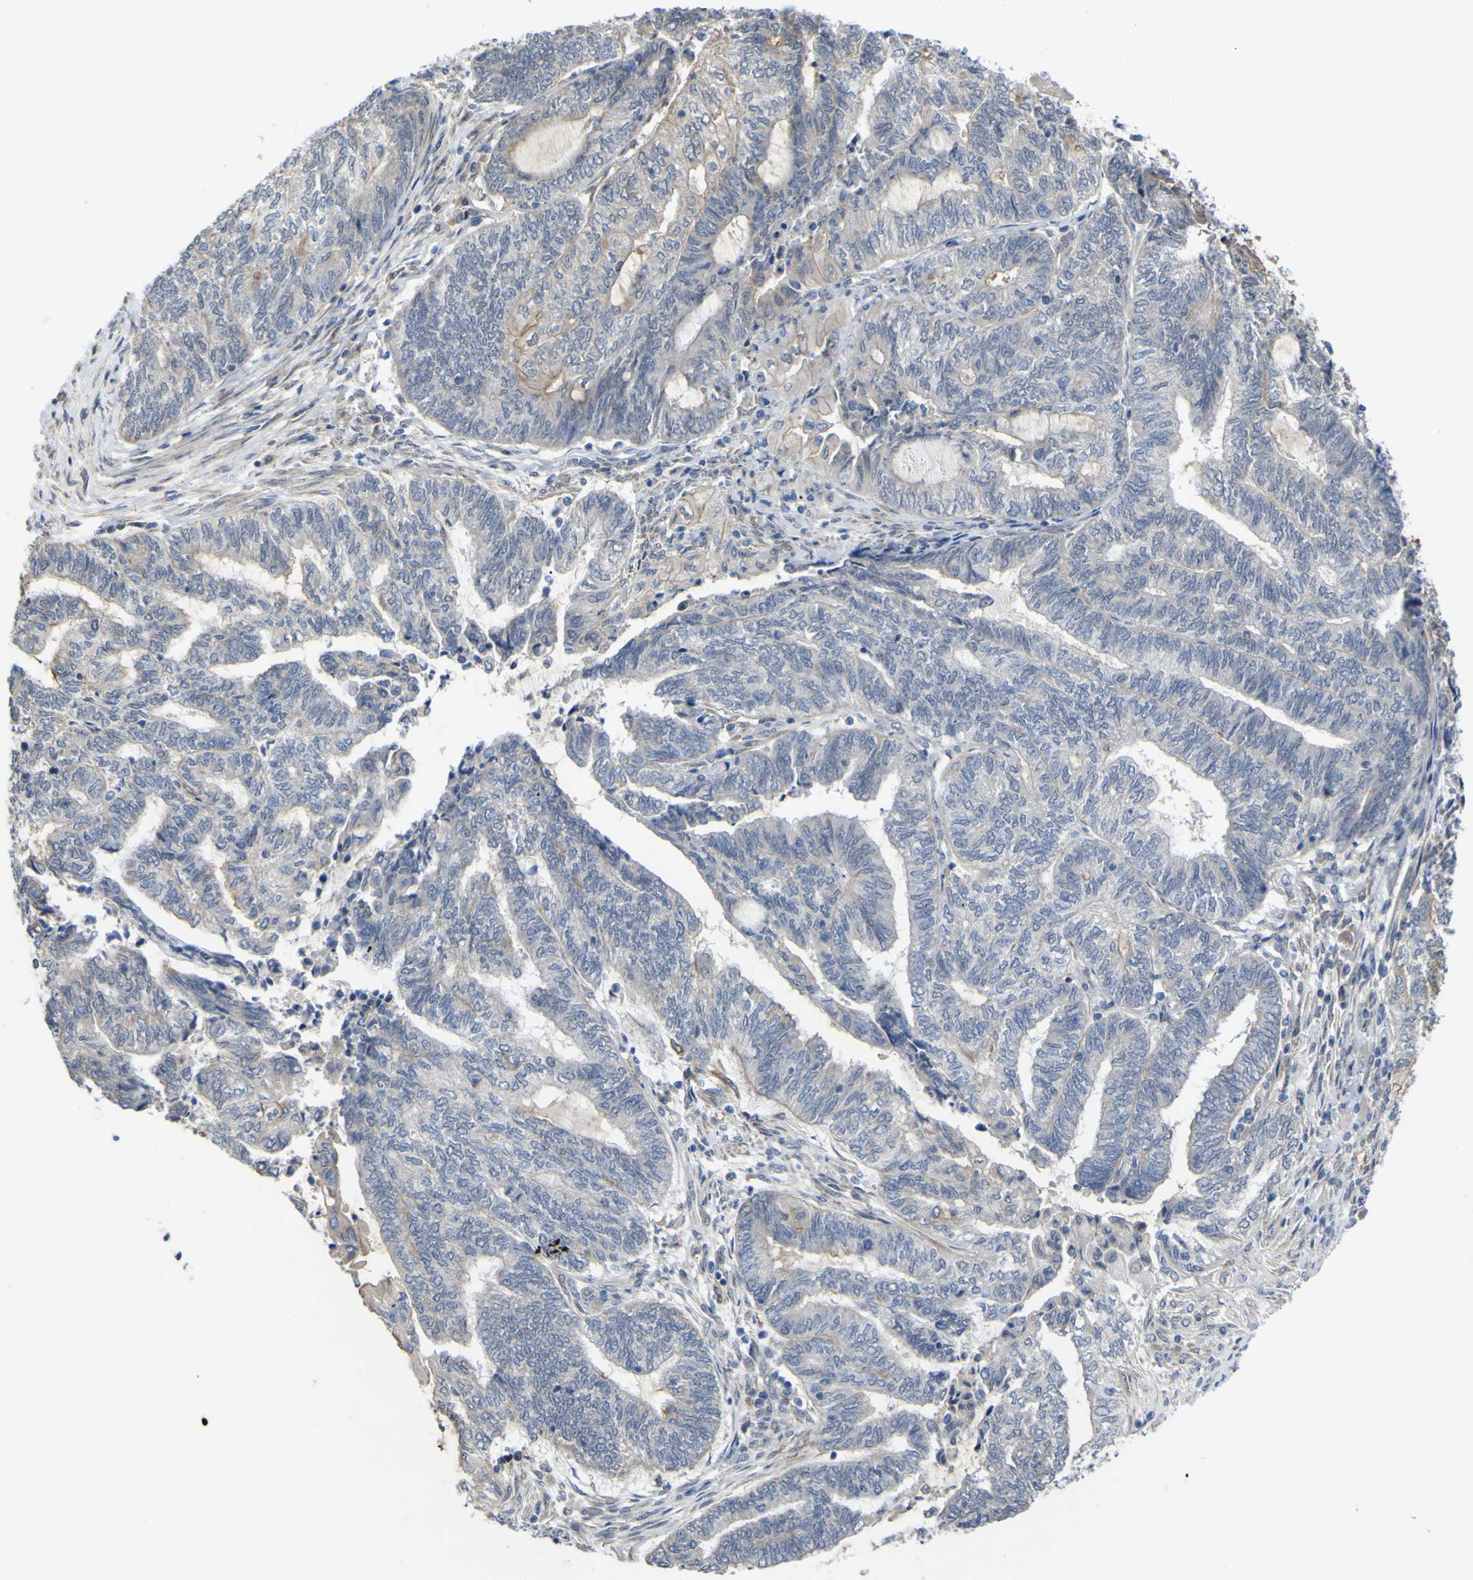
{"staining": {"intensity": "weak", "quantity": "<25%", "location": "cytoplasmic/membranous"}, "tissue": "endometrial cancer", "cell_type": "Tumor cells", "image_type": "cancer", "snomed": [{"axis": "morphology", "description": "Adenocarcinoma, NOS"}, {"axis": "topography", "description": "Uterus"}, {"axis": "topography", "description": "Endometrium"}], "caption": "An image of human endometrial adenocarcinoma is negative for staining in tumor cells.", "gene": "TNFRSF11A", "patient": {"sex": "female", "age": 70}}